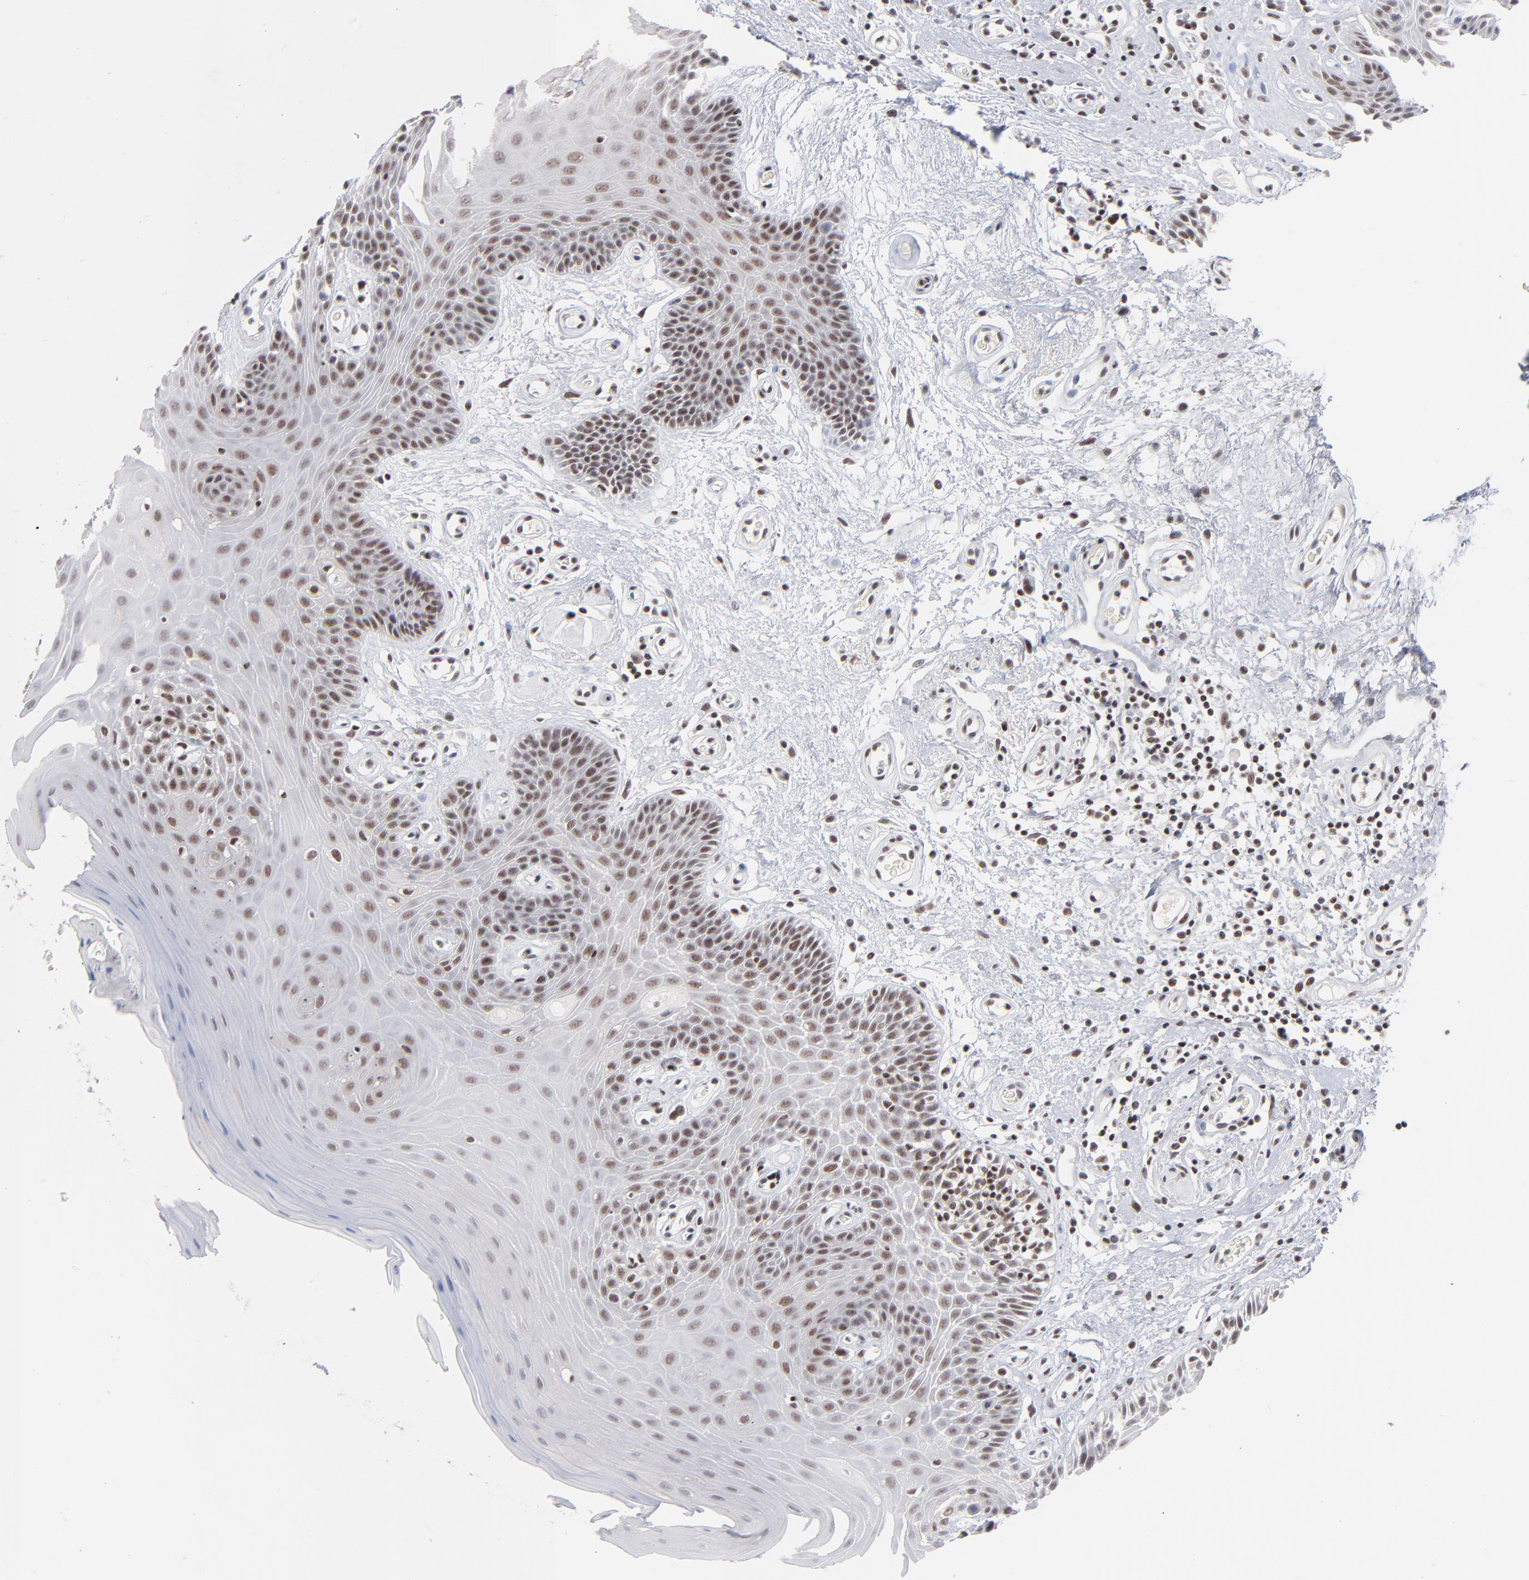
{"staining": {"intensity": "weak", "quantity": "25%-75%", "location": "nuclear"}, "tissue": "oral mucosa", "cell_type": "Squamous epithelial cells", "image_type": "normal", "snomed": [{"axis": "morphology", "description": "Normal tissue, NOS"}, {"axis": "morphology", "description": "Squamous cell carcinoma, NOS"}, {"axis": "topography", "description": "Skeletal muscle"}, {"axis": "topography", "description": "Oral tissue"}, {"axis": "topography", "description": "Head-Neck"}], "caption": "Protein expression analysis of unremarkable oral mucosa shows weak nuclear positivity in approximately 25%-75% of squamous epithelial cells.", "gene": "ZNF143", "patient": {"sex": "male", "age": 71}}